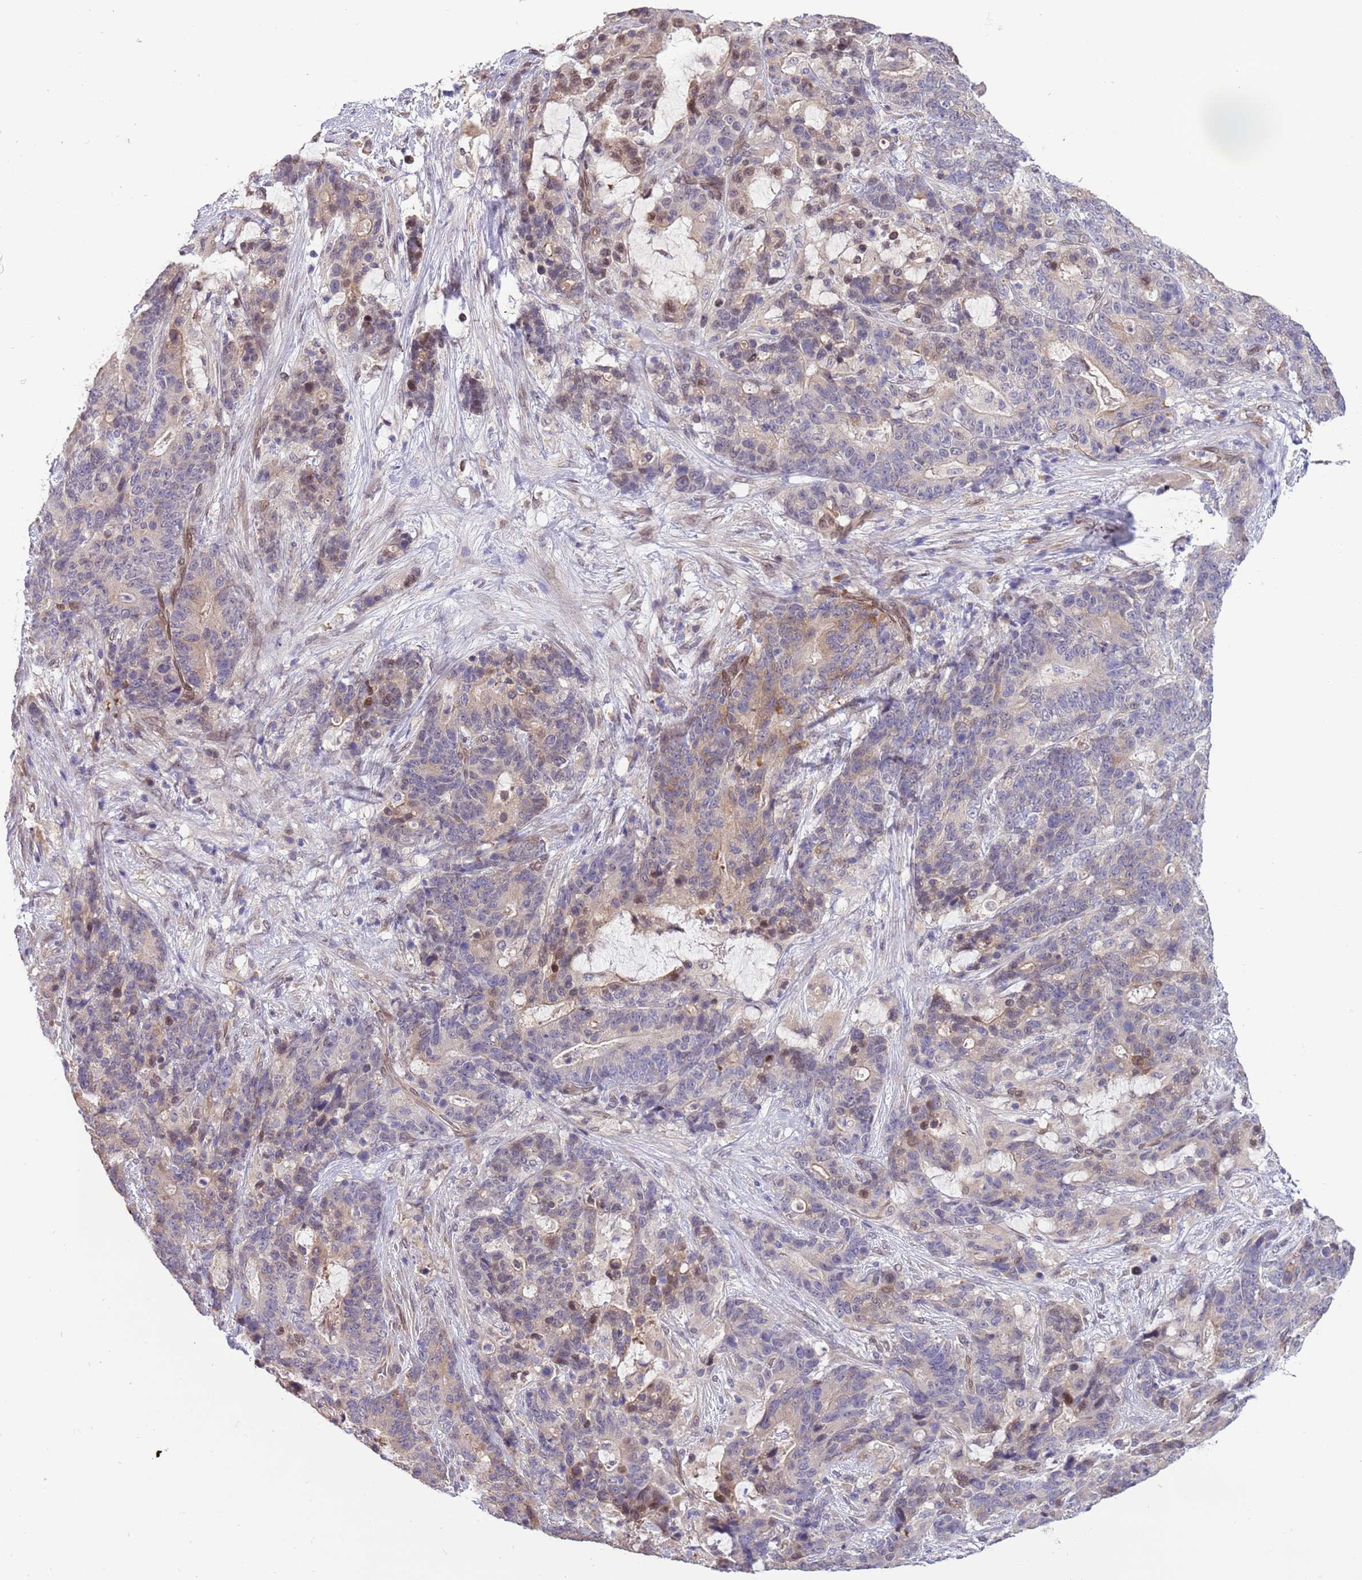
{"staining": {"intensity": "weak", "quantity": "<25%", "location": "nuclear"}, "tissue": "stomach cancer", "cell_type": "Tumor cells", "image_type": "cancer", "snomed": [{"axis": "morphology", "description": "Normal tissue, NOS"}, {"axis": "morphology", "description": "Adenocarcinoma, NOS"}, {"axis": "topography", "description": "Stomach"}], "caption": "The histopathology image reveals no significant expression in tumor cells of stomach cancer (adenocarcinoma).", "gene": "ZNF665", "patient": {"sex": "female", "age": 64}}